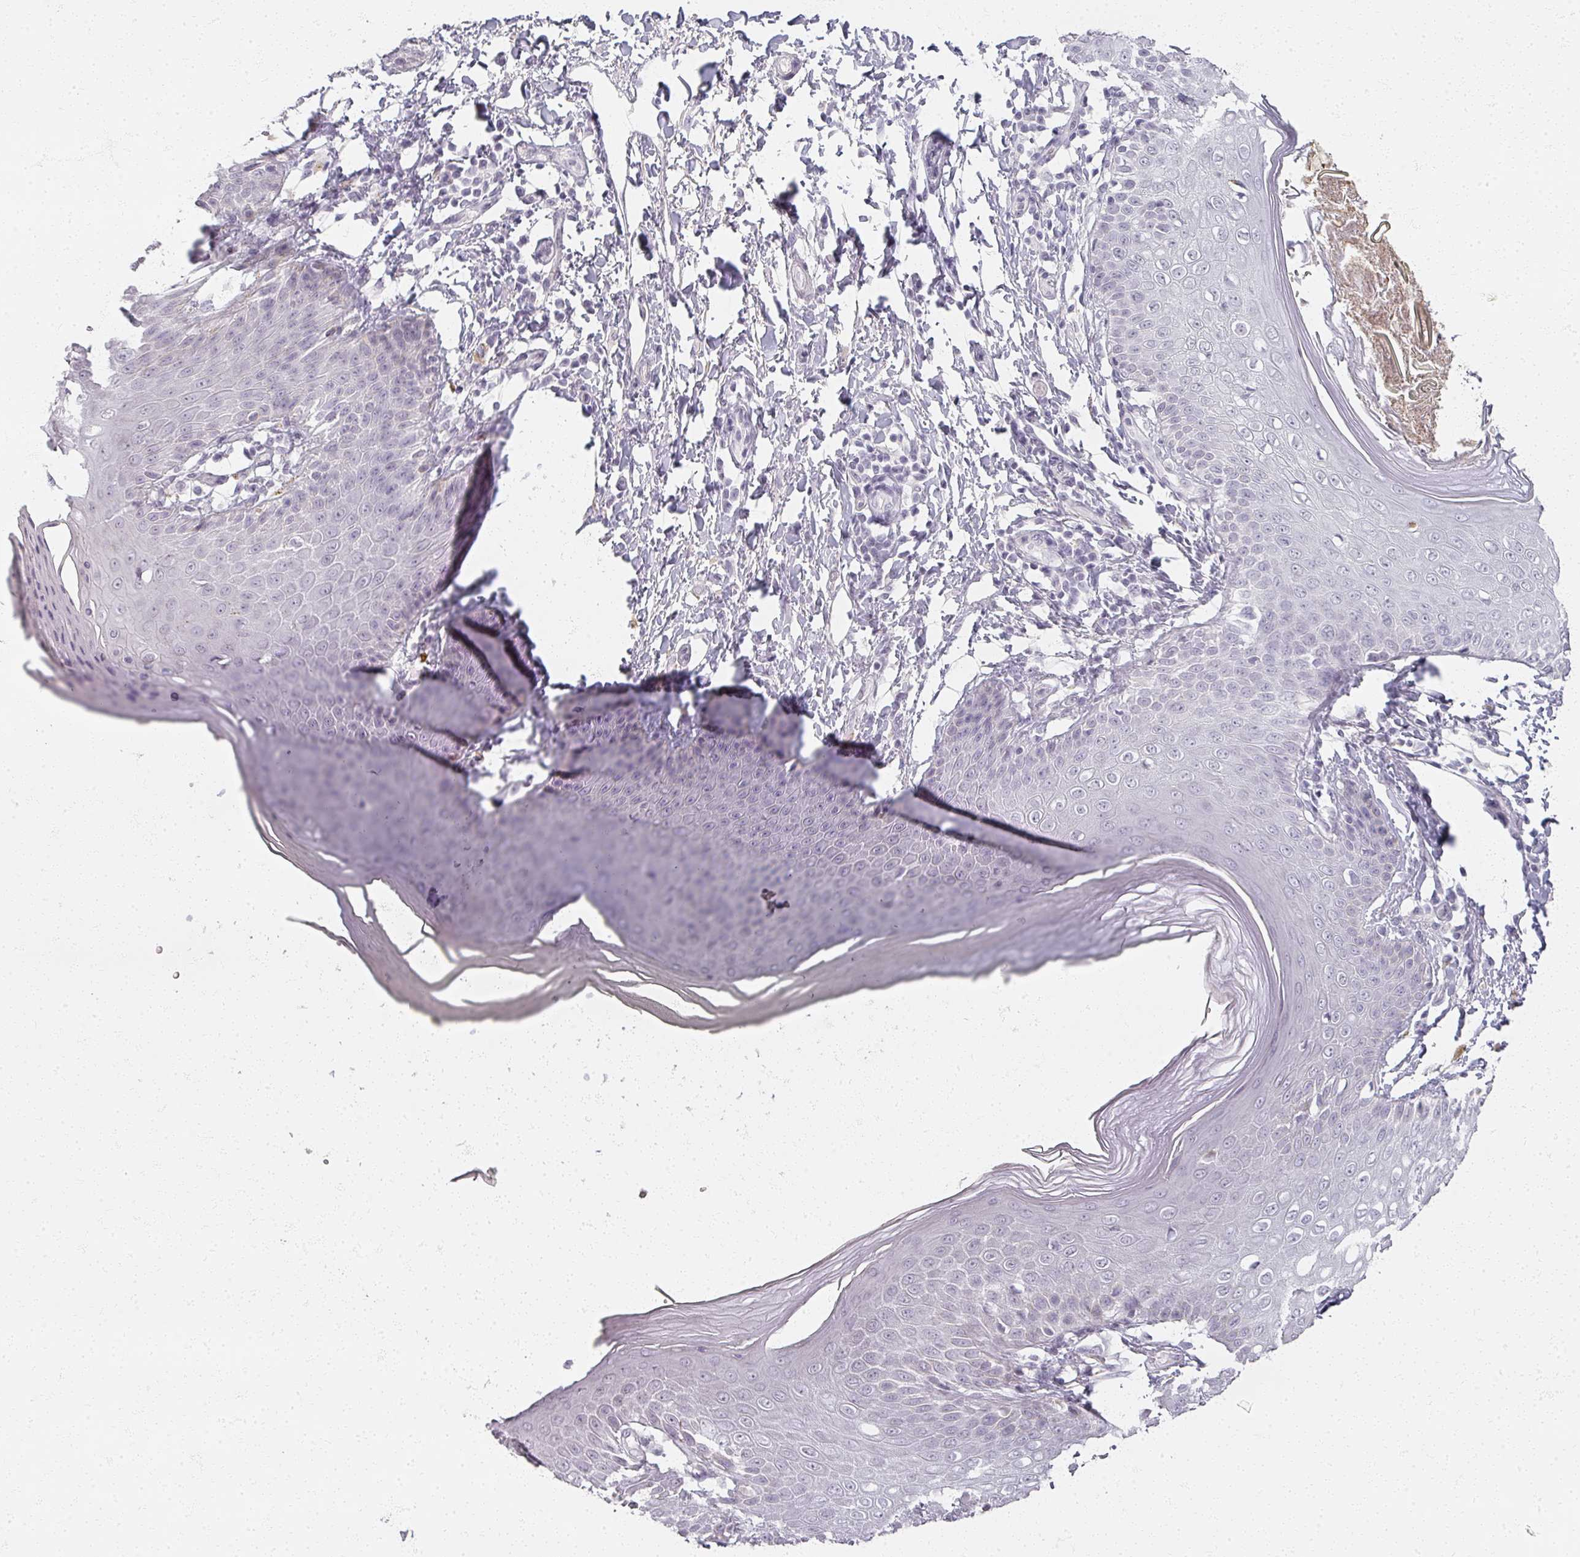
{"staining": {"intensity": "negative", "quantity": "none", "location": "none"}, "tissue": "skin", "cell_type": "Epidermal cells", "image_type": "normal", "snomed": [{"axis": "morphology", "description": "Normal tissue, NOS"}, {"axis": "topography", "description": "Peripheral nerve tissue"}], "caption": "Micrograph shows no significant protein expression in epidermal cells of unremarkable skin.", "gene": "RFPL2", "patient": {"sex": "male", "age": 51}}